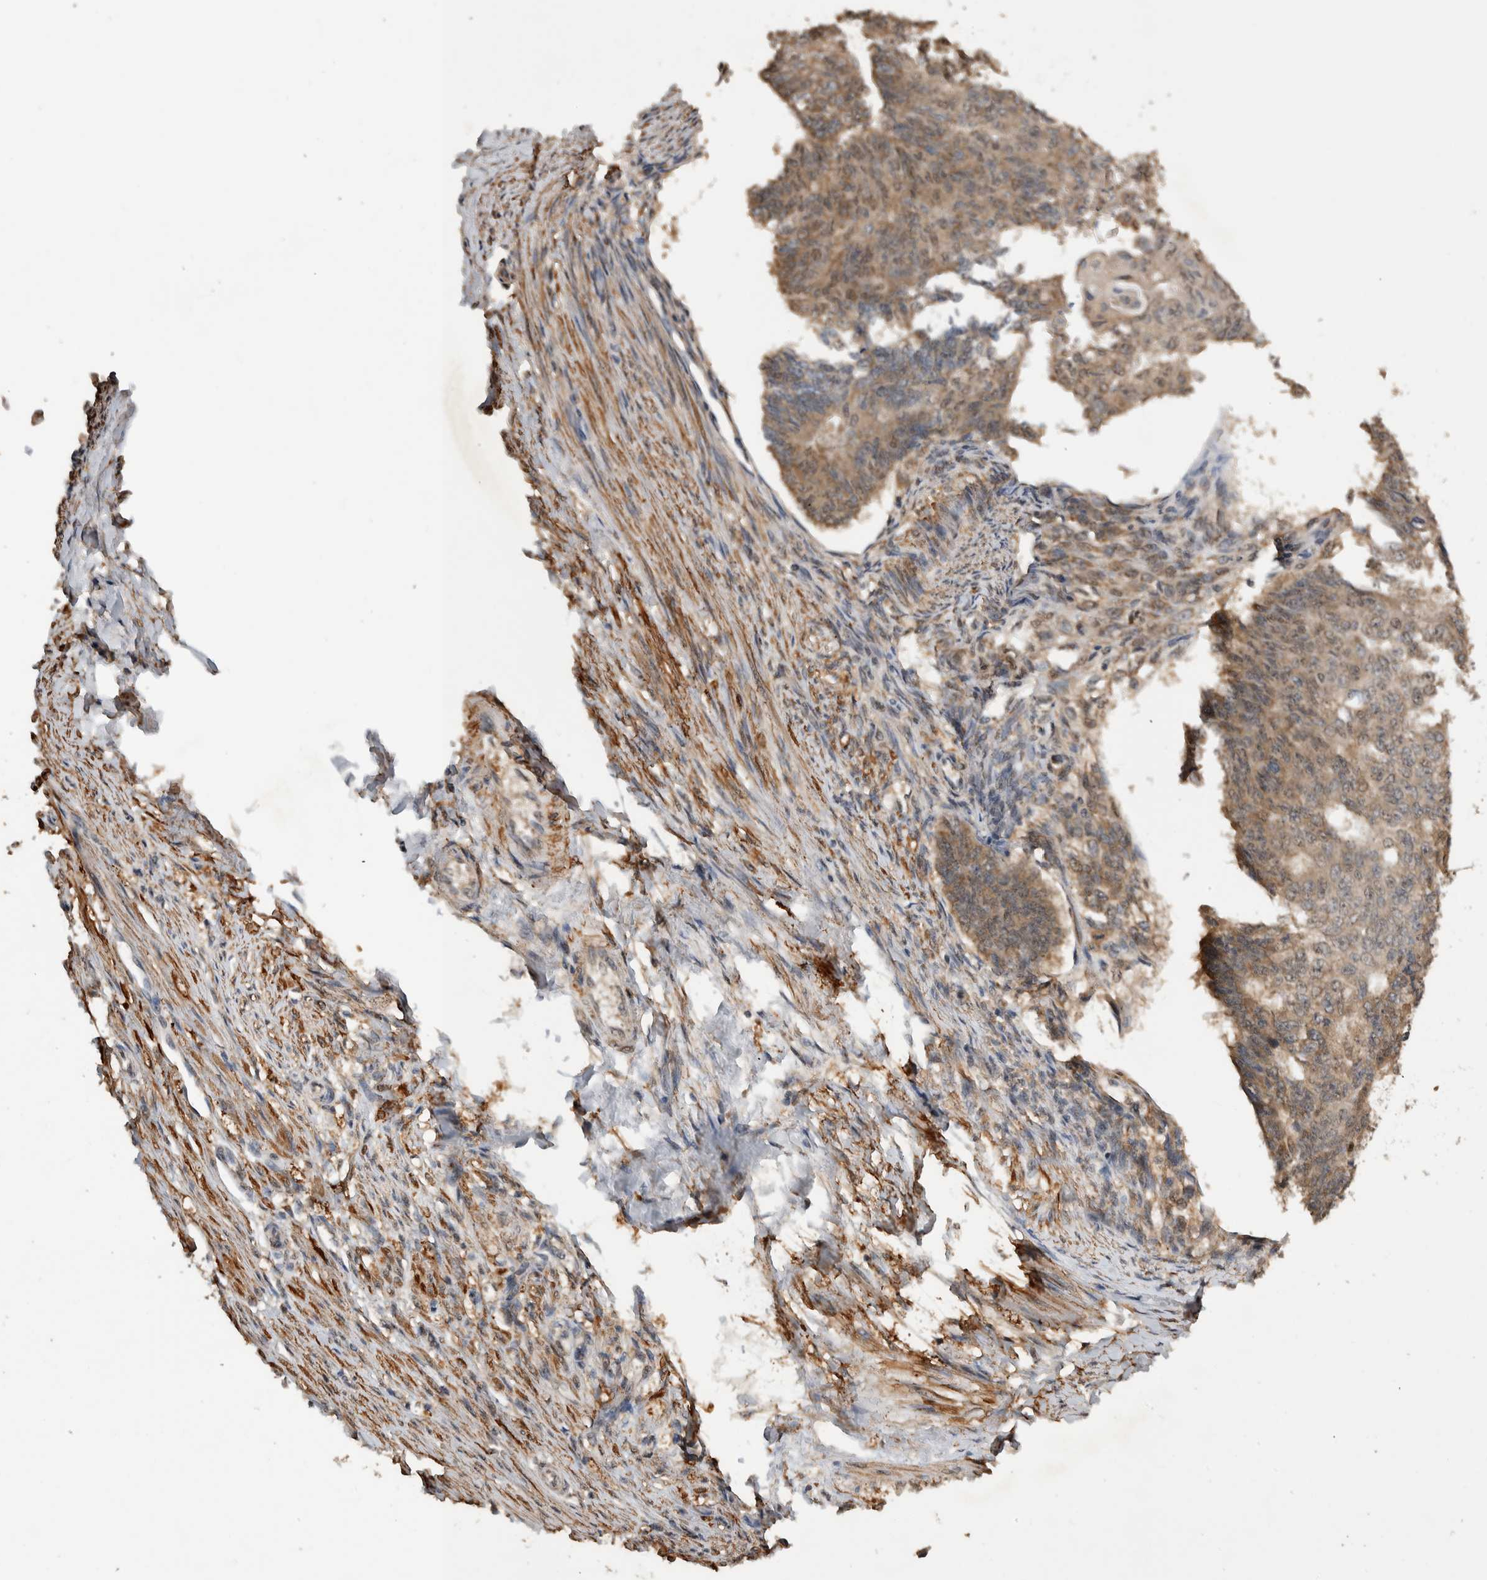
{"staining": {"intensity": "weak", "quantity": ">75%", "location": "cytoplasmic/membranous,nuclear"}, "tissue": "endometrial cancer", "cell_type": "Tumor cells", "image_type": "cancer", "snomed": [{"axis": "morphology", "description": "Adenocarcinoma, NOS"}, {"axis": "topography", "description": "Endometrium"}], "caption": "Protein staining of endometrial cancer tissue demonstrates weak cytoplasmic/membranous and nuclear positivity in approximately >75% of tumor cells.", "gene": "DVL2", "patient": {"sex": "female", "age": 32}}